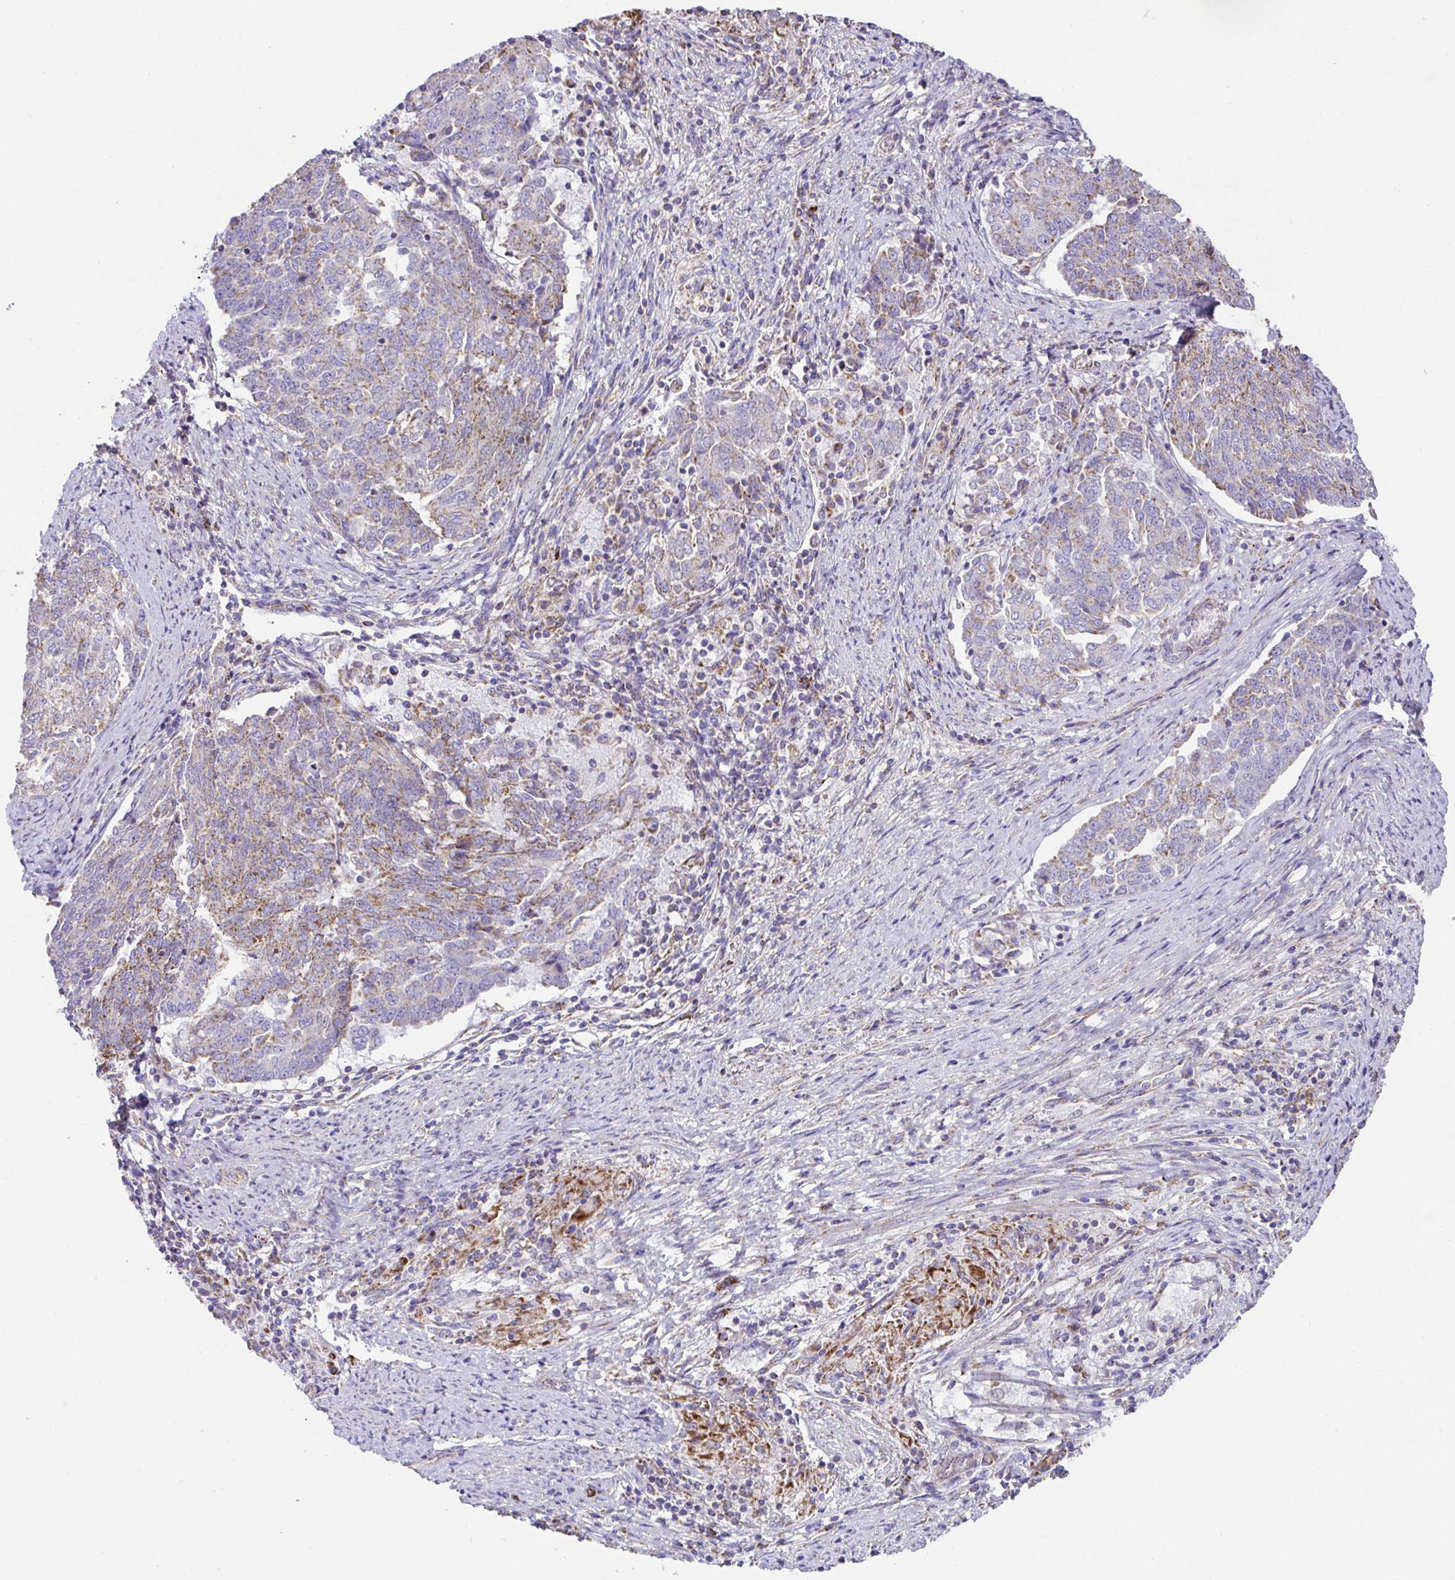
{"staining": {"intensity": "moderate", "quantity": "25%-75%", "location": "cytoplasmic/membranous"}, "tissue": "endometrial cancer", "cell_type": "Tumor cells", "image_type": "cancer", "snomed": [{"axis": "morphology", "description": "Adenocarcinoma, NOS"}, {"axis": "topography", "description": "Endometrium"}], "caption": "Tumor cells demonstrate moderate cytoplasmic/membranous staining in approximately 25%-75% of cells in adenocarcinoma (endometrial). Ihc stains the protein of interest in brown and the nuclei are stained blue.", "gene": "DOK7", "patient": {"sex": "female", "age": 80}}